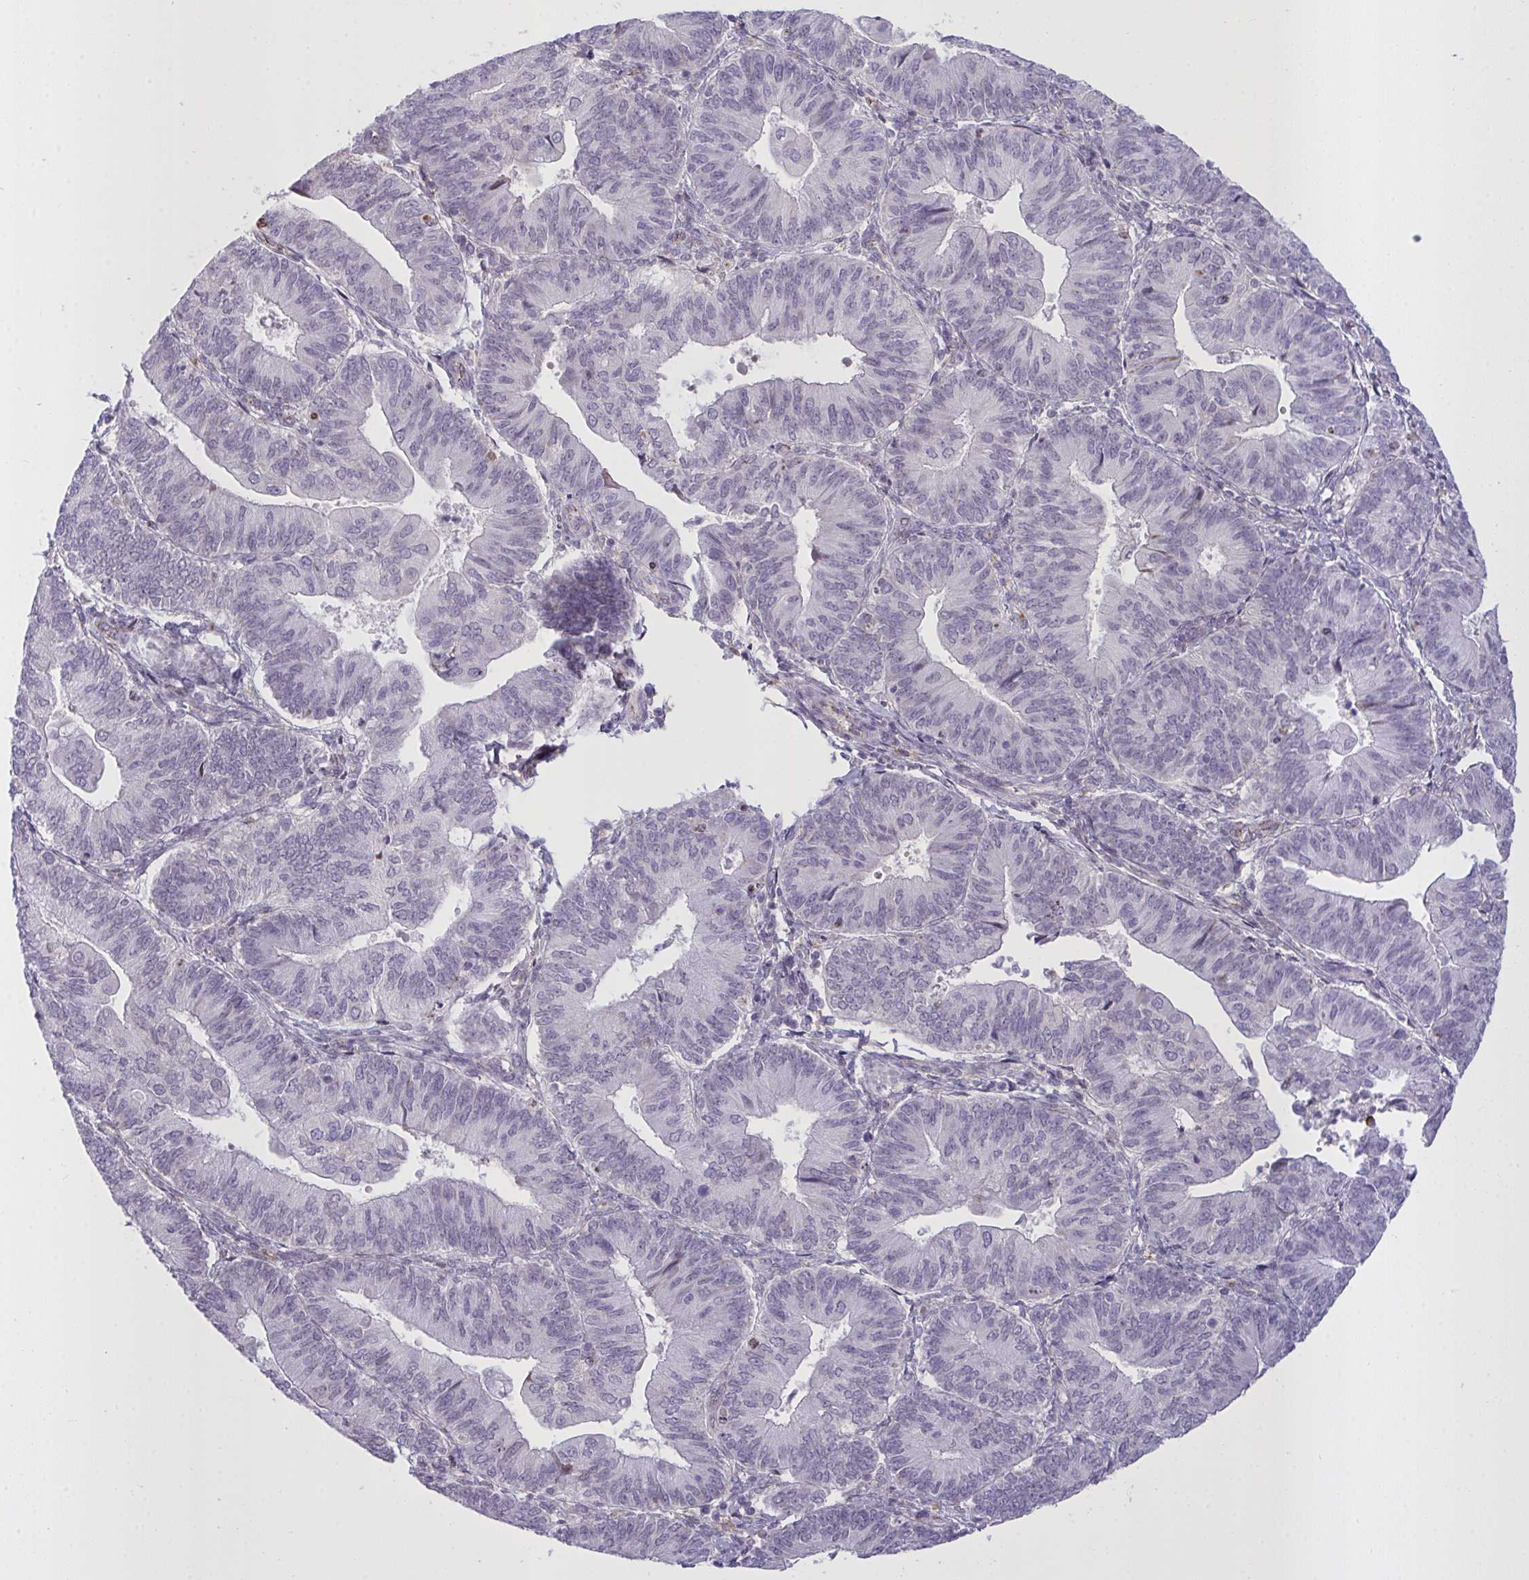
{"staining": {"intensity": "negative", "quantity": "none", "location": "none"}, "tissue": "endometrial cancer", "cell_type": "Tumor cells", "image_type": "cancer", "snomed": [{"axis": "morphology", "description": "Adenocarcinoma, NOS"}, {"axis": "topography", "description": "Endometrium"}], "caption": "Tumor cells are negative for protein expression in human endometrial cancer (adenocarcinoma).", "gene": "SEMA6B", "patient": {"sex": "female", "age": 65}}